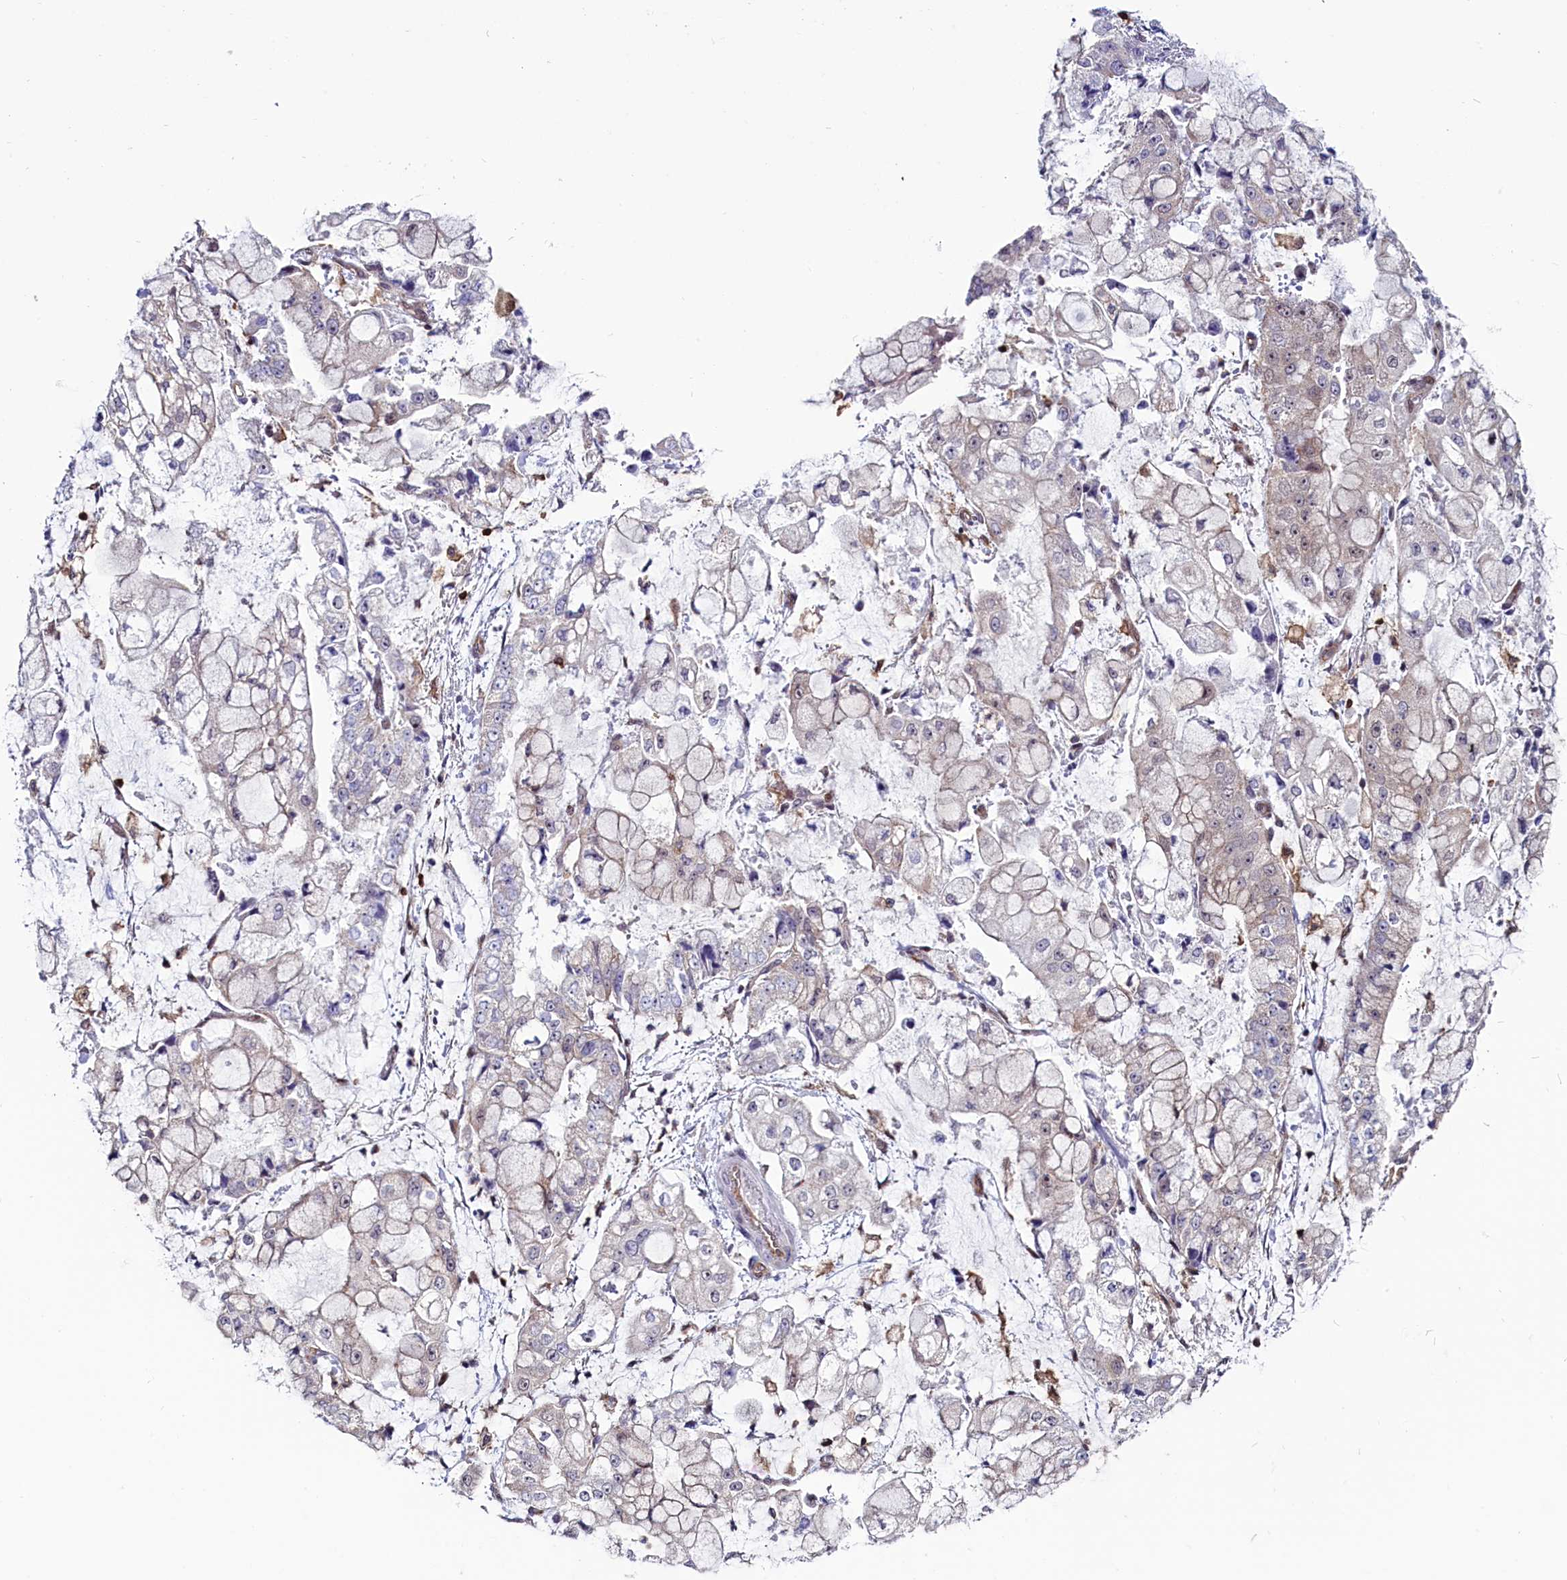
{"staining": {"intensity": "negative", "quantity": "none", "location": "none"}, "tissue": "stomach cancer", "cell_type": "Tumor cells", "image_type": "cancer", "snomed": [{"axis": "morphology", "description": "Adenocarcinoma, NOS"}, {"axis": "topography", "description": "Stomach"}], "caption": "DAB (3,3'-diaminobenzidine) immunohistochemical staining of stomach cancer reveals no significant positivity in tumor cells. (Stains: DAB immunohistochemistry (IHC) with hematoxylin counter stain, Microscopy: brightfield microscopy at high magnification).", "gene": "CIAPIN1", "patient": {"sex": "male", "age": 76}}